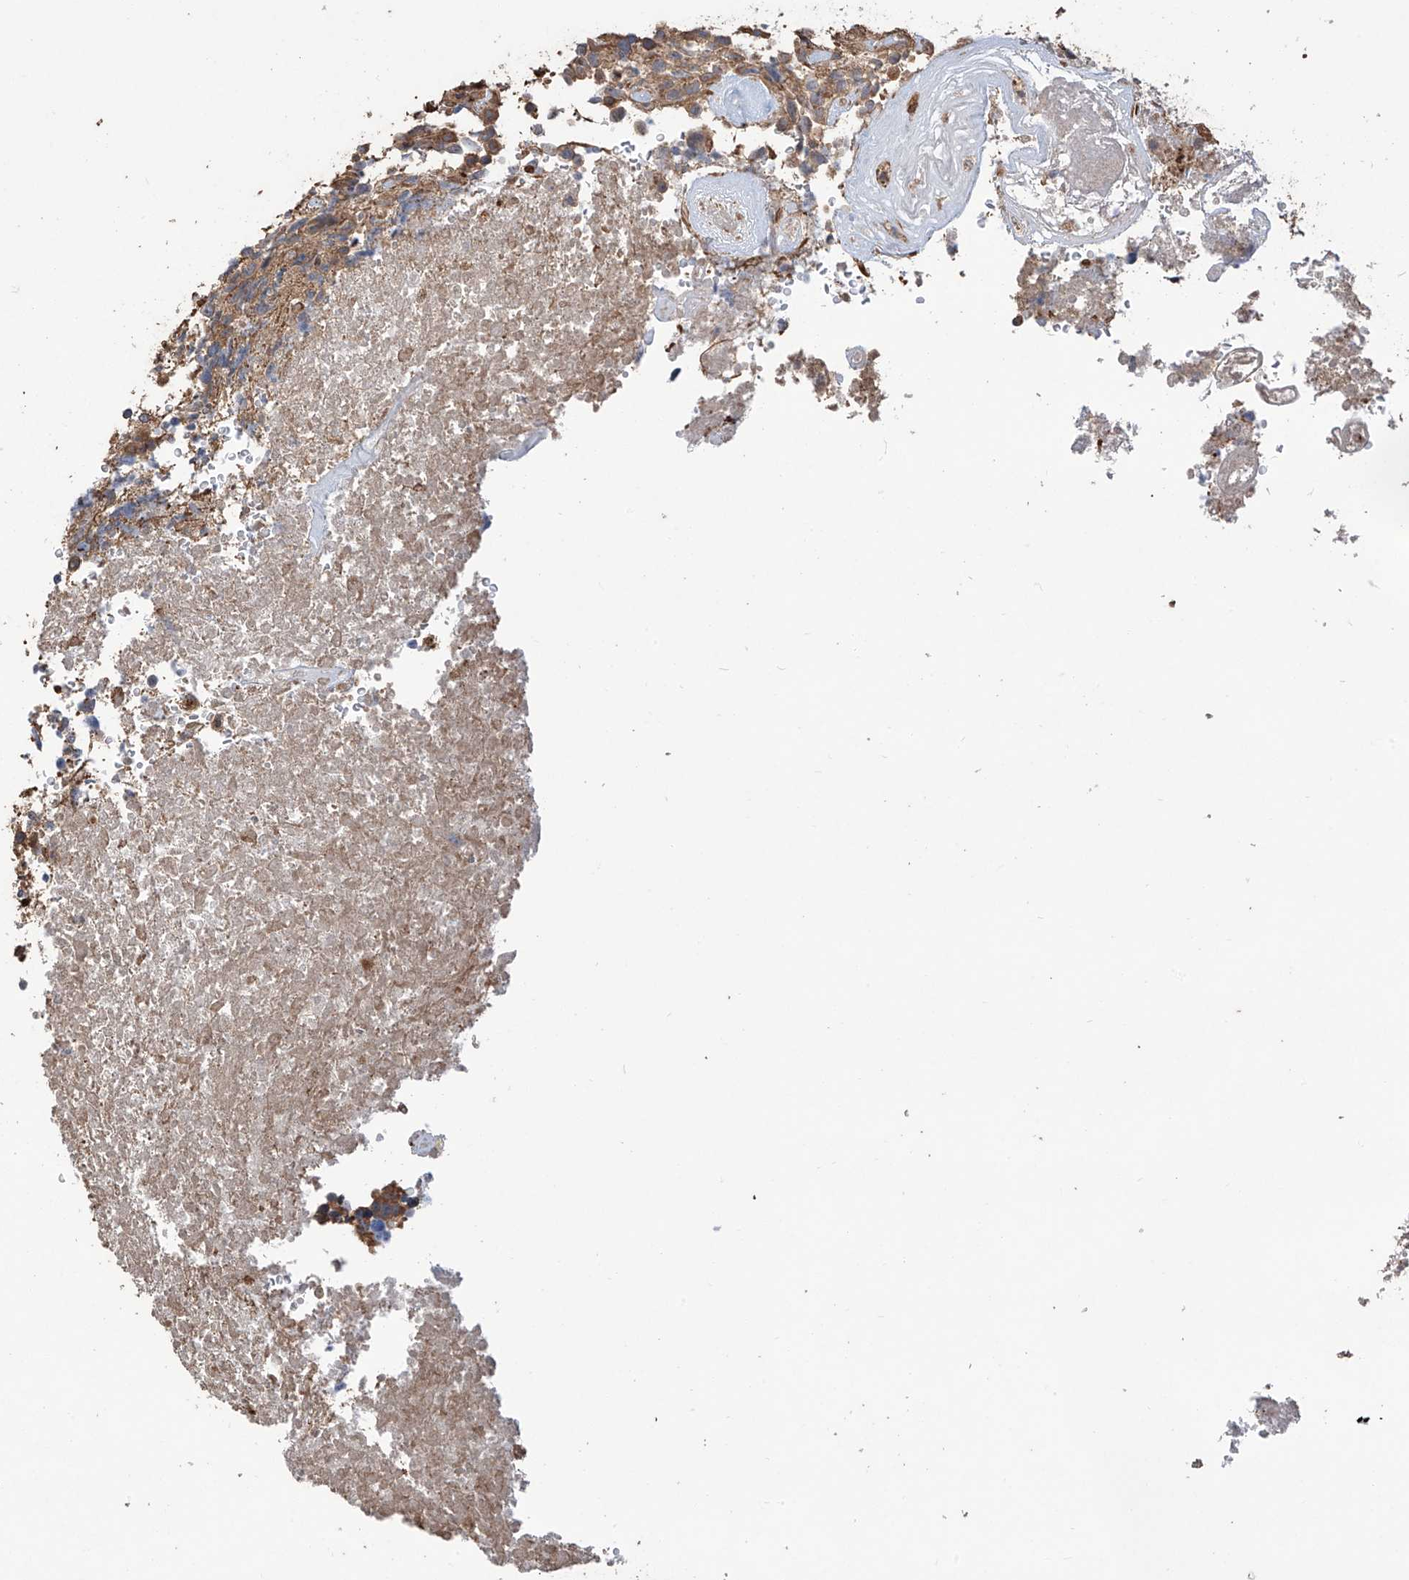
{"staining": {"intensity": "moderate", "quantity": "25%-75%", "location": "cytoplasmic/membranous"}, "tissue": "glioma", "cell_type": "Tumor cells", "image_type": "cancer", "snomed": [{"axis": "morphology", "description": "Glioma, malignant, High grade"}, {"axis": "topography", "description": "Brain"}], "caption": "A photomicrograph of glioma stained for a protein exhibits moderate cytoplasmic/membranous brown staining in tumor cells.", "gene": "AGBL5", "patient": {"sex": "male", "age": 69}}